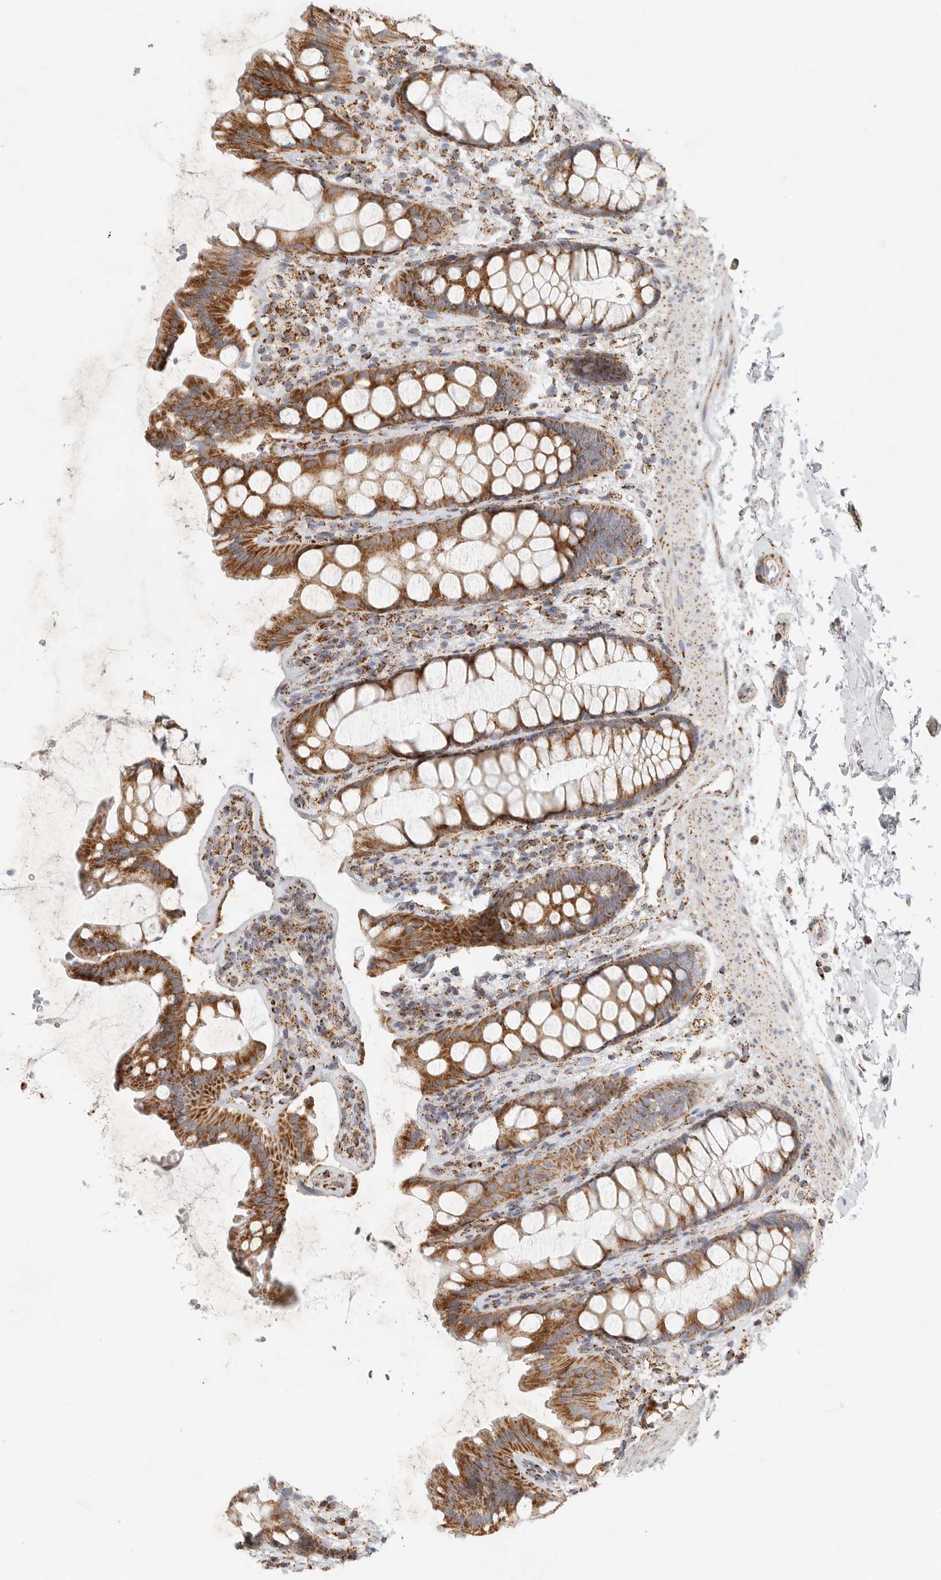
{"staining": {"intensity": "strong", "quantity": ">75%", "location": "cytoplasmic/membranous"}, "tissue": "rectum", "cell_type": "Glandular cells", "image_type": "normal", "snomed": [{"axis": "morphology", "description": "Normal tissue, NOS"}, {"axis": "topography", "description": "Rectum"}], "caption": "The histopathology image demonstrates staining of benign rectum, revealing strong cytoplasmic/membranous protein staining (brown color) within glandular cells. (DAB = brown stain, brightfield microscopy at high magnification).", "gene": "SLC25A26", "patient": {"sex": "female", "age": 65}}